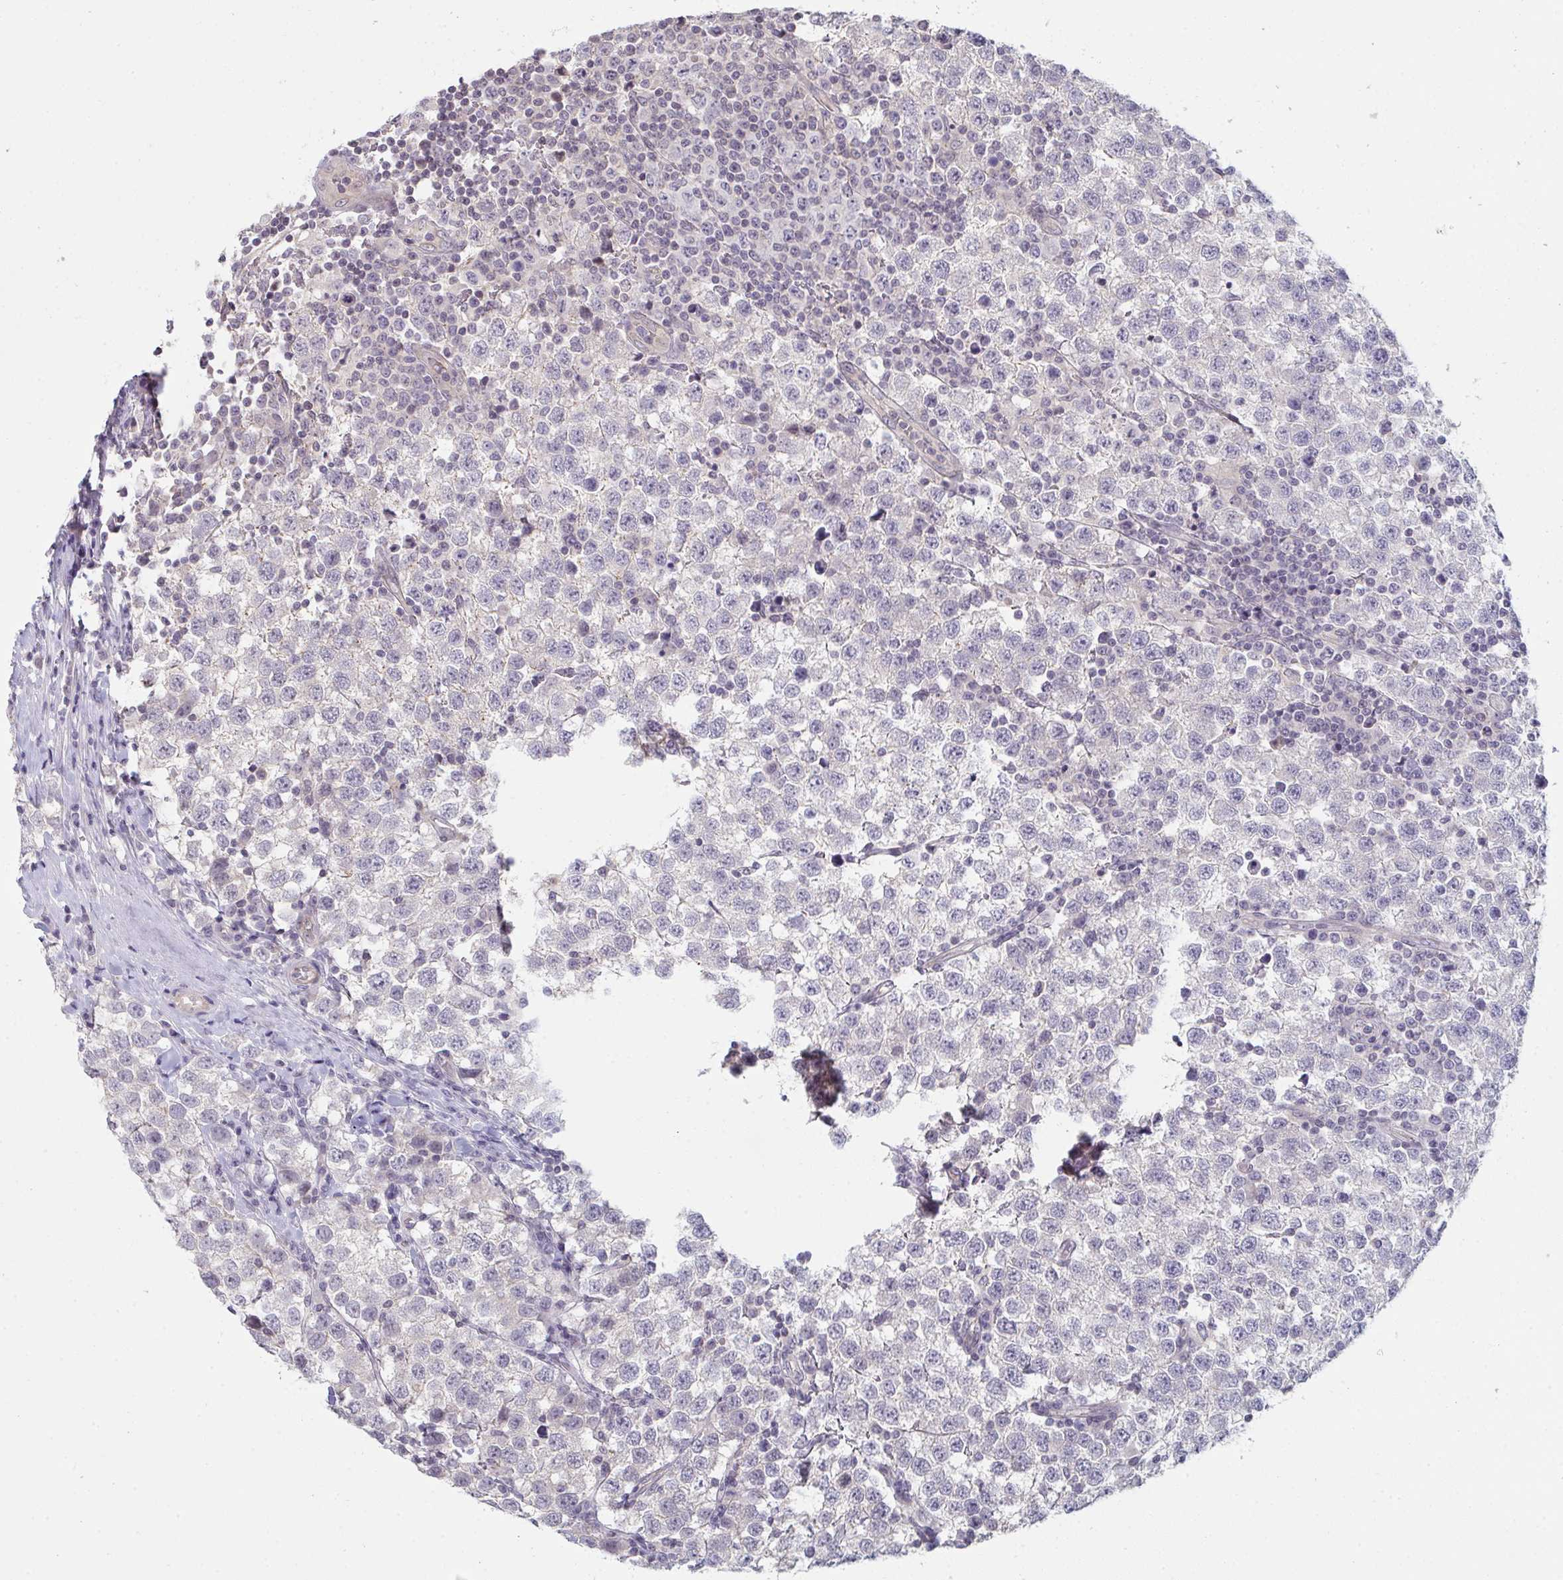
{"staining": {"intensity": "negative", "quantity": "none", "location": "none"}, "tissue": "testis cancer", "cell_type": "Tumor cells", "image_type": "cancer", "snomed": [{"axis": "morphology", "description": "Seminoma, NOS"}, {"axis": "topography", "description": "Testis"}], "caption": "Histopathology image shows no significant protein positivity in tumor cells of seminoma (testis).", "gene": "ZNF214", "patient": {"sex": "male", "age": 34}}